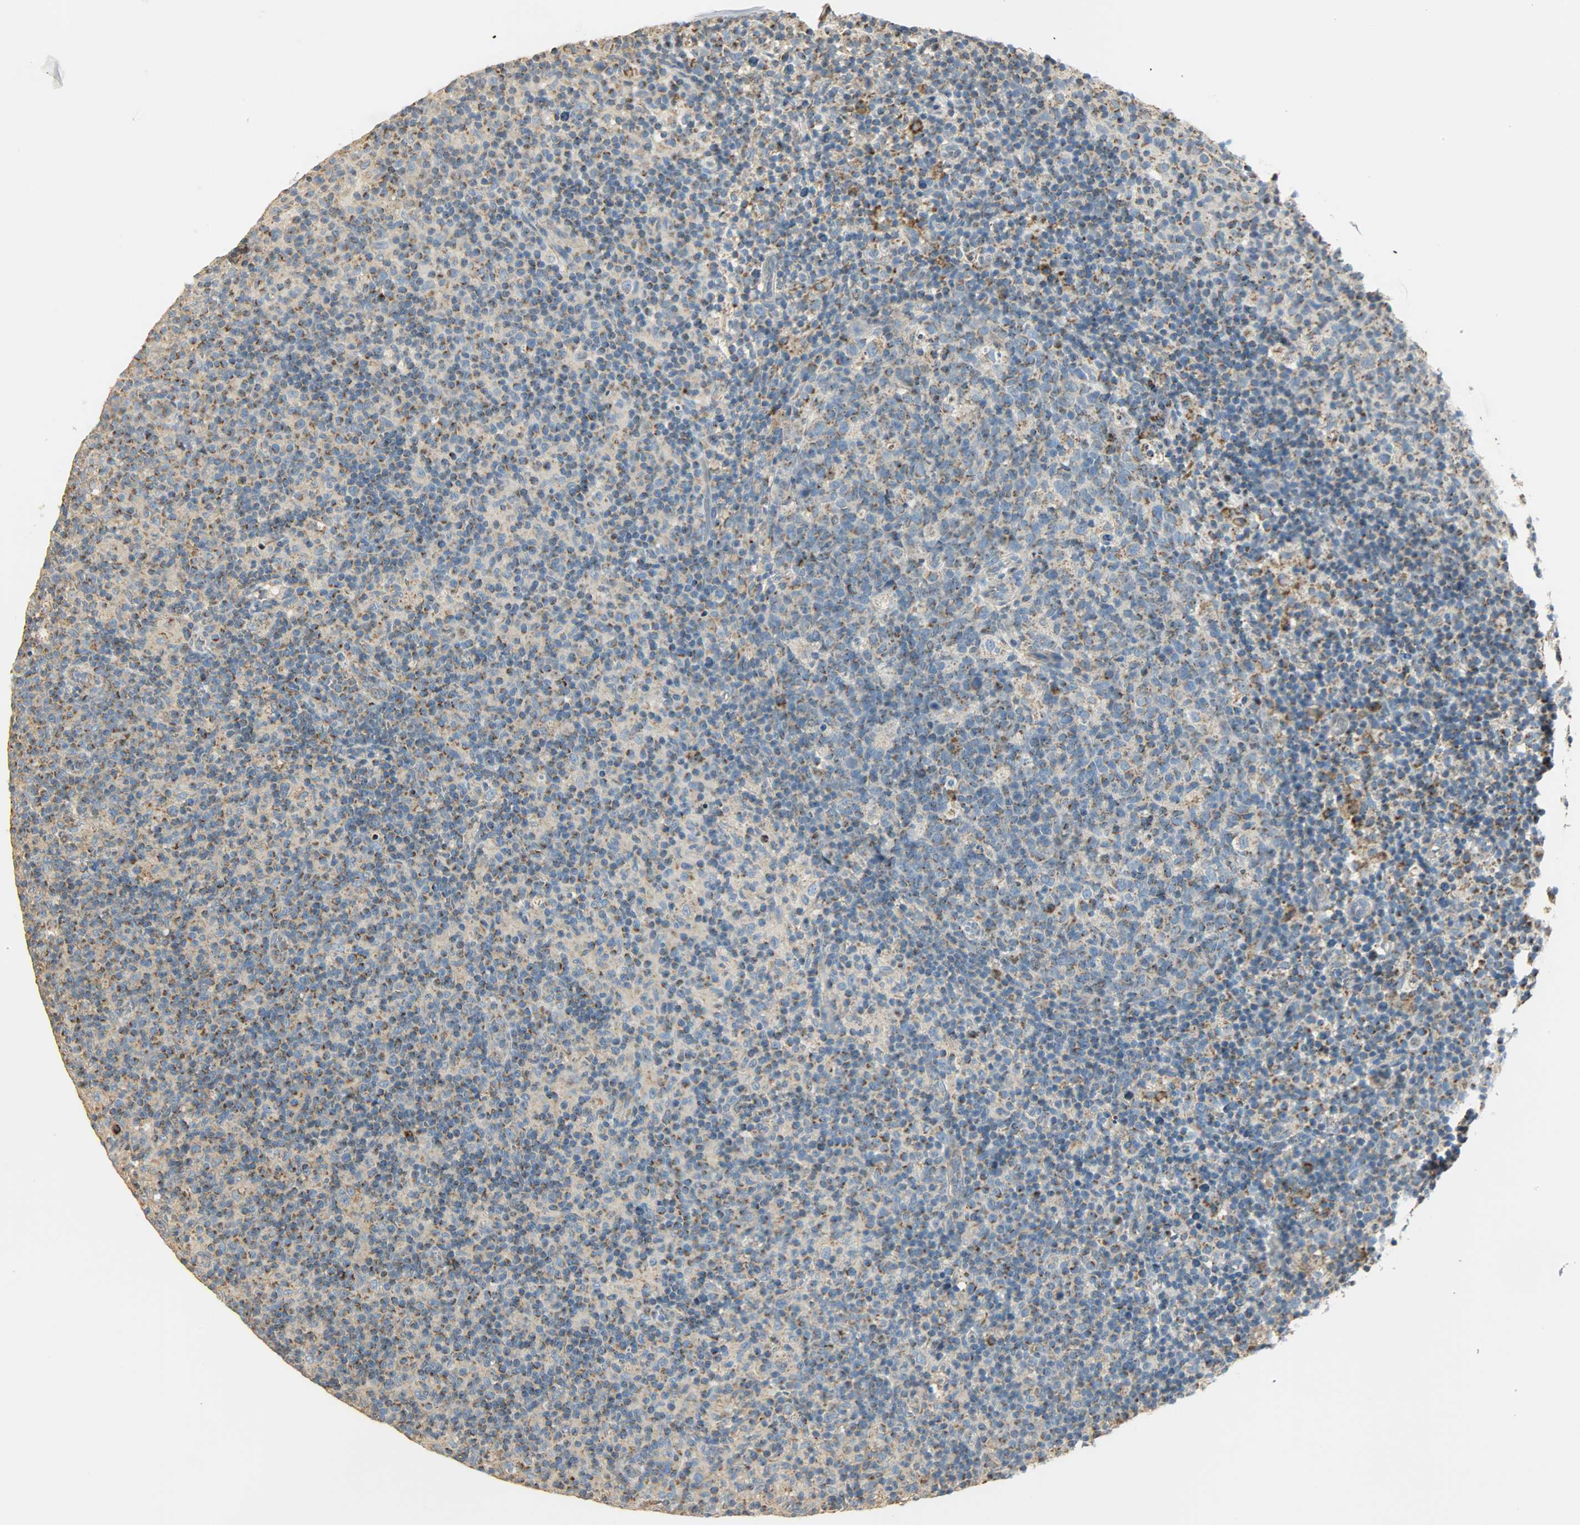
{"staining": {"intensity": "weak", "quantity": "<25%", "location": "cytoplasmic/membranous"}, "tissue": "lymph node", "cell_type": "Germinal center cells", "image_type": "normal", "snomed": [{"axis": "morphology", "description": "Normal tissue, NOS"}, {"axis": "morphology", "description": "Inflammation, NOS"}, {"axis": "topography", "description": "Lymph node"}], "caption": "IHC micrograph of benign lymph node: lymph node stained with DAB exhibits no significant protein positivity in germinal center cells.", "gene": "NNT", "patient": {"sex": "male", "age": 55}}